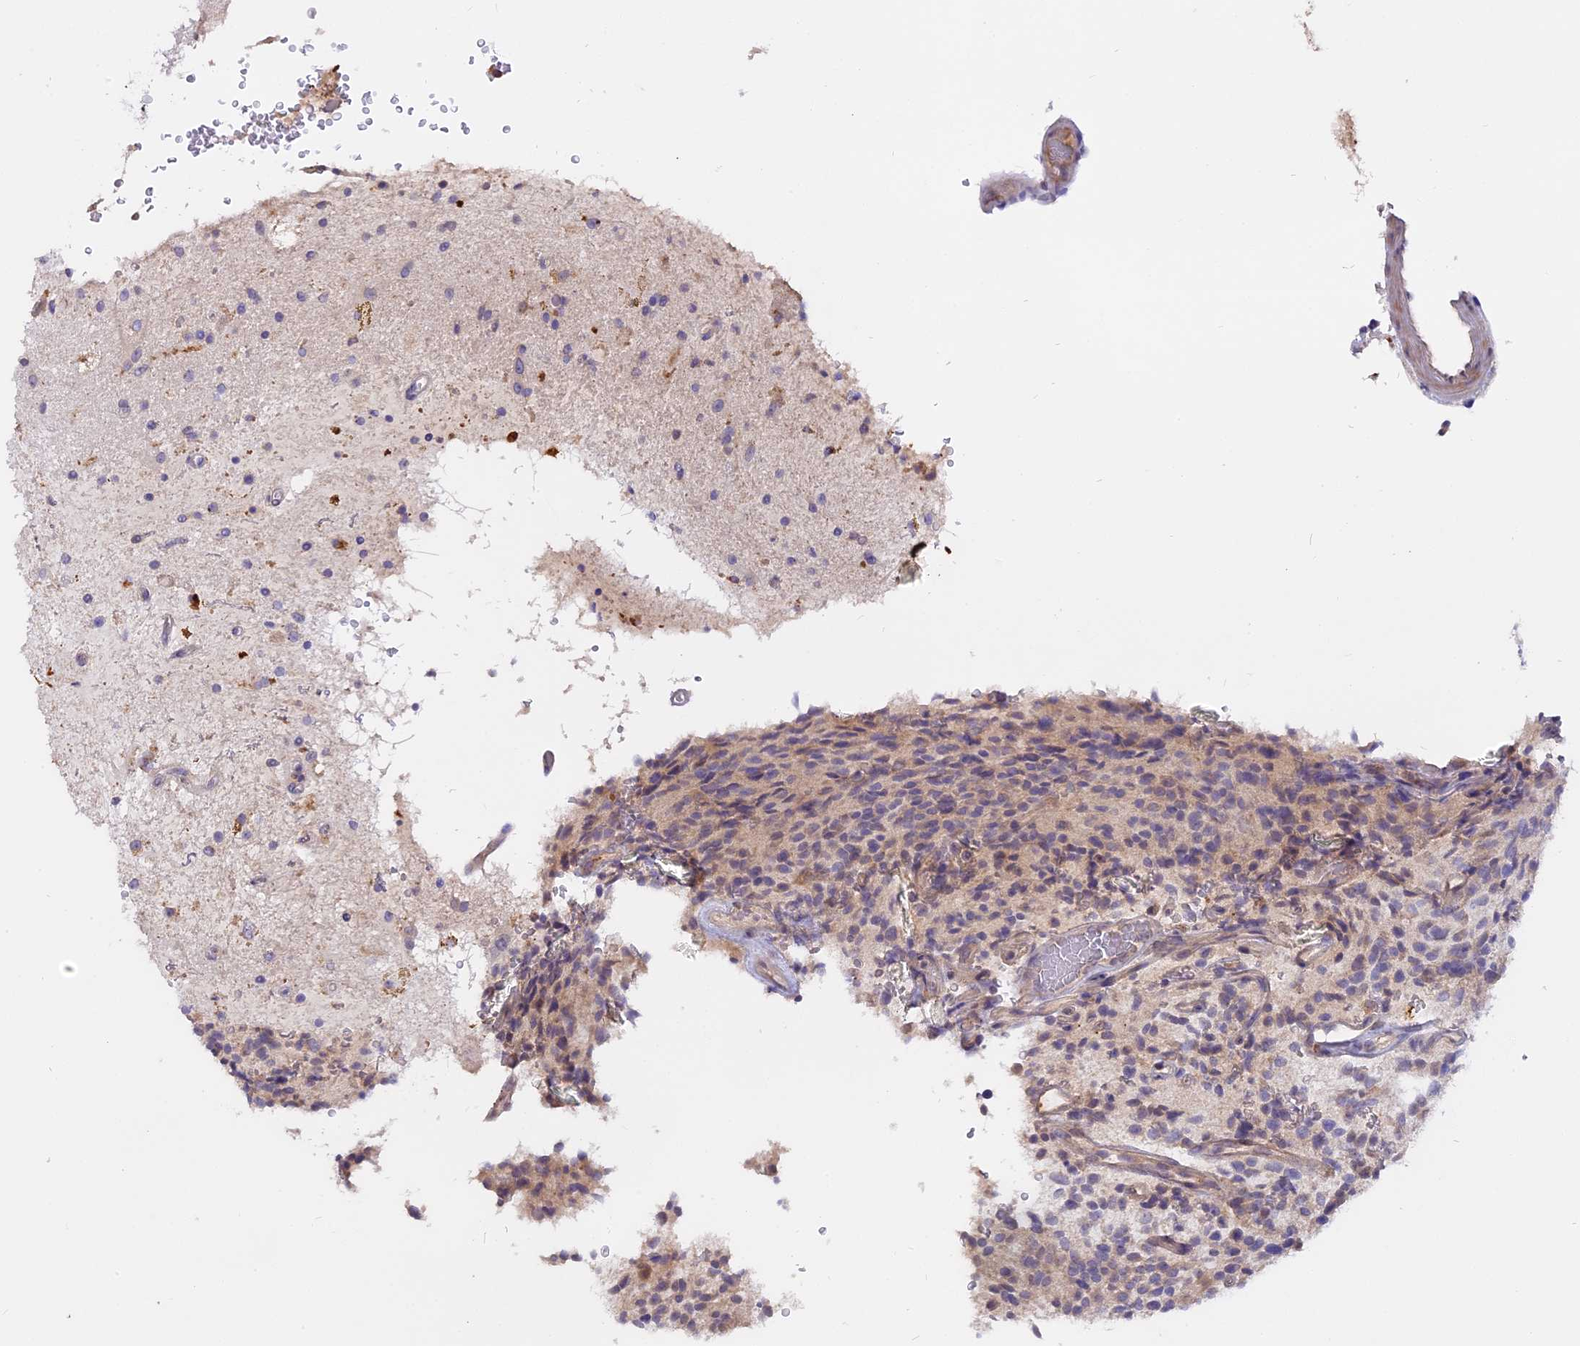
{"staining": {"intensity": "negative", "quantity": "none", "location": "none"}, "tissue": "glioma", "cell_type": "Tumor cells", "image_type": "cancer", "snomed": [{"axis": "morphology", "description": "Glioma, malignant, High grade"}, {"axis": "topography", "description": "Brain"}], "caption": "Tumor cells show no significant protein staining in malignant glioma (high-grade). Brightfield microscopy of immunohistochemistry (IHC) stained with DAB (3,3'-diaminobenzidine) (brown) and hematoxylin (blue), captured at high magnification.", "gene": "MEMO1", "patient": {"sex": "male", "age": 34}}